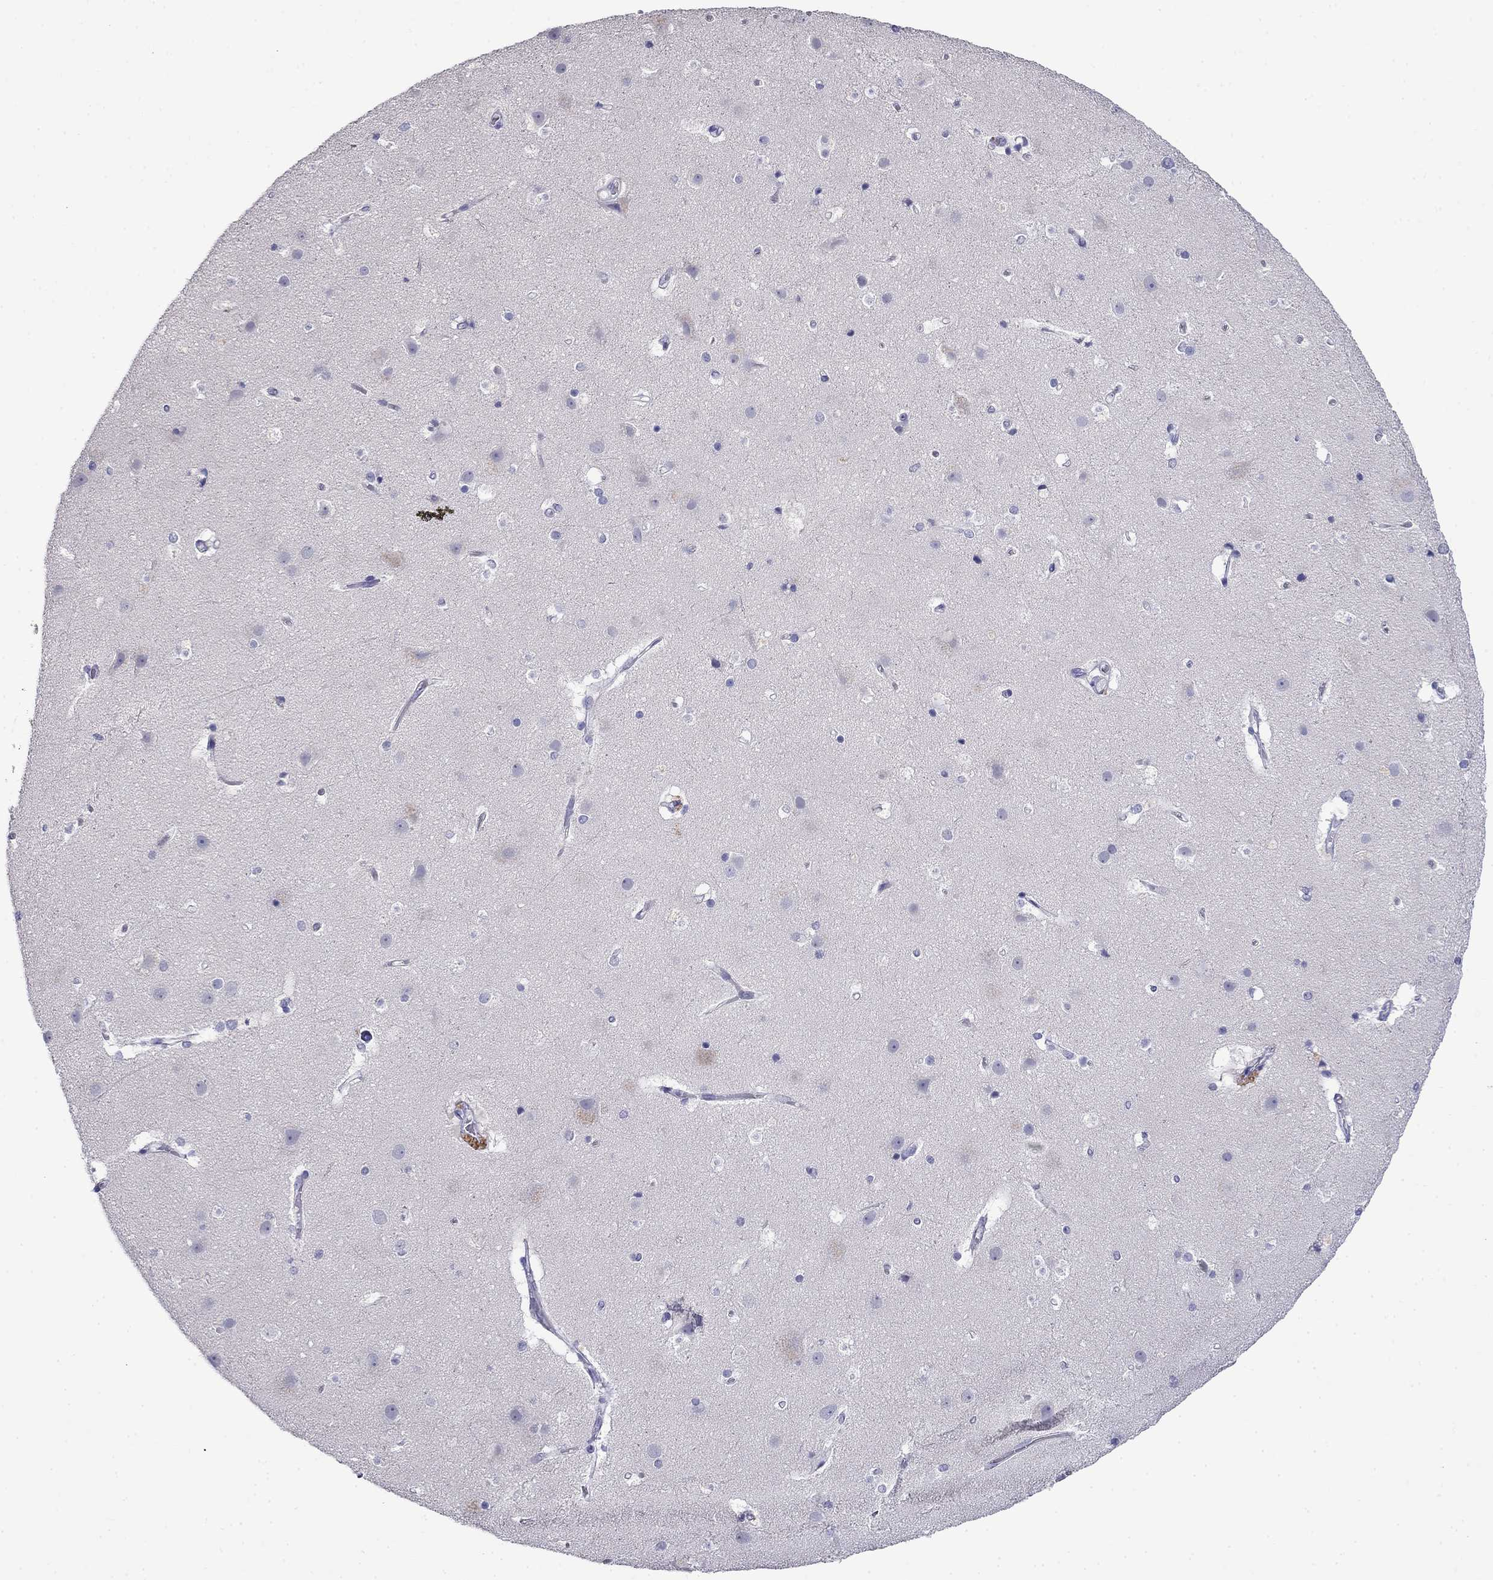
{"staining": {"intensity": "negative", "quantity": "none", "location": "none"}, "tissue": "cerebral cortex", "cell_type": "Endothelial cells", "image_type": "normal", "snomed": [{"axis": "morphology", "description": "Normal tissue, NOS"}, {"axis": "topography", "description": "Cerebral cortex"}], "caption": "Immunohistochemistry of unremarkable cerebral cortex reveals no positivity in endothelial cells.", "gene": "MYO15A", "patient": {"sex": "female", "age": 52}}